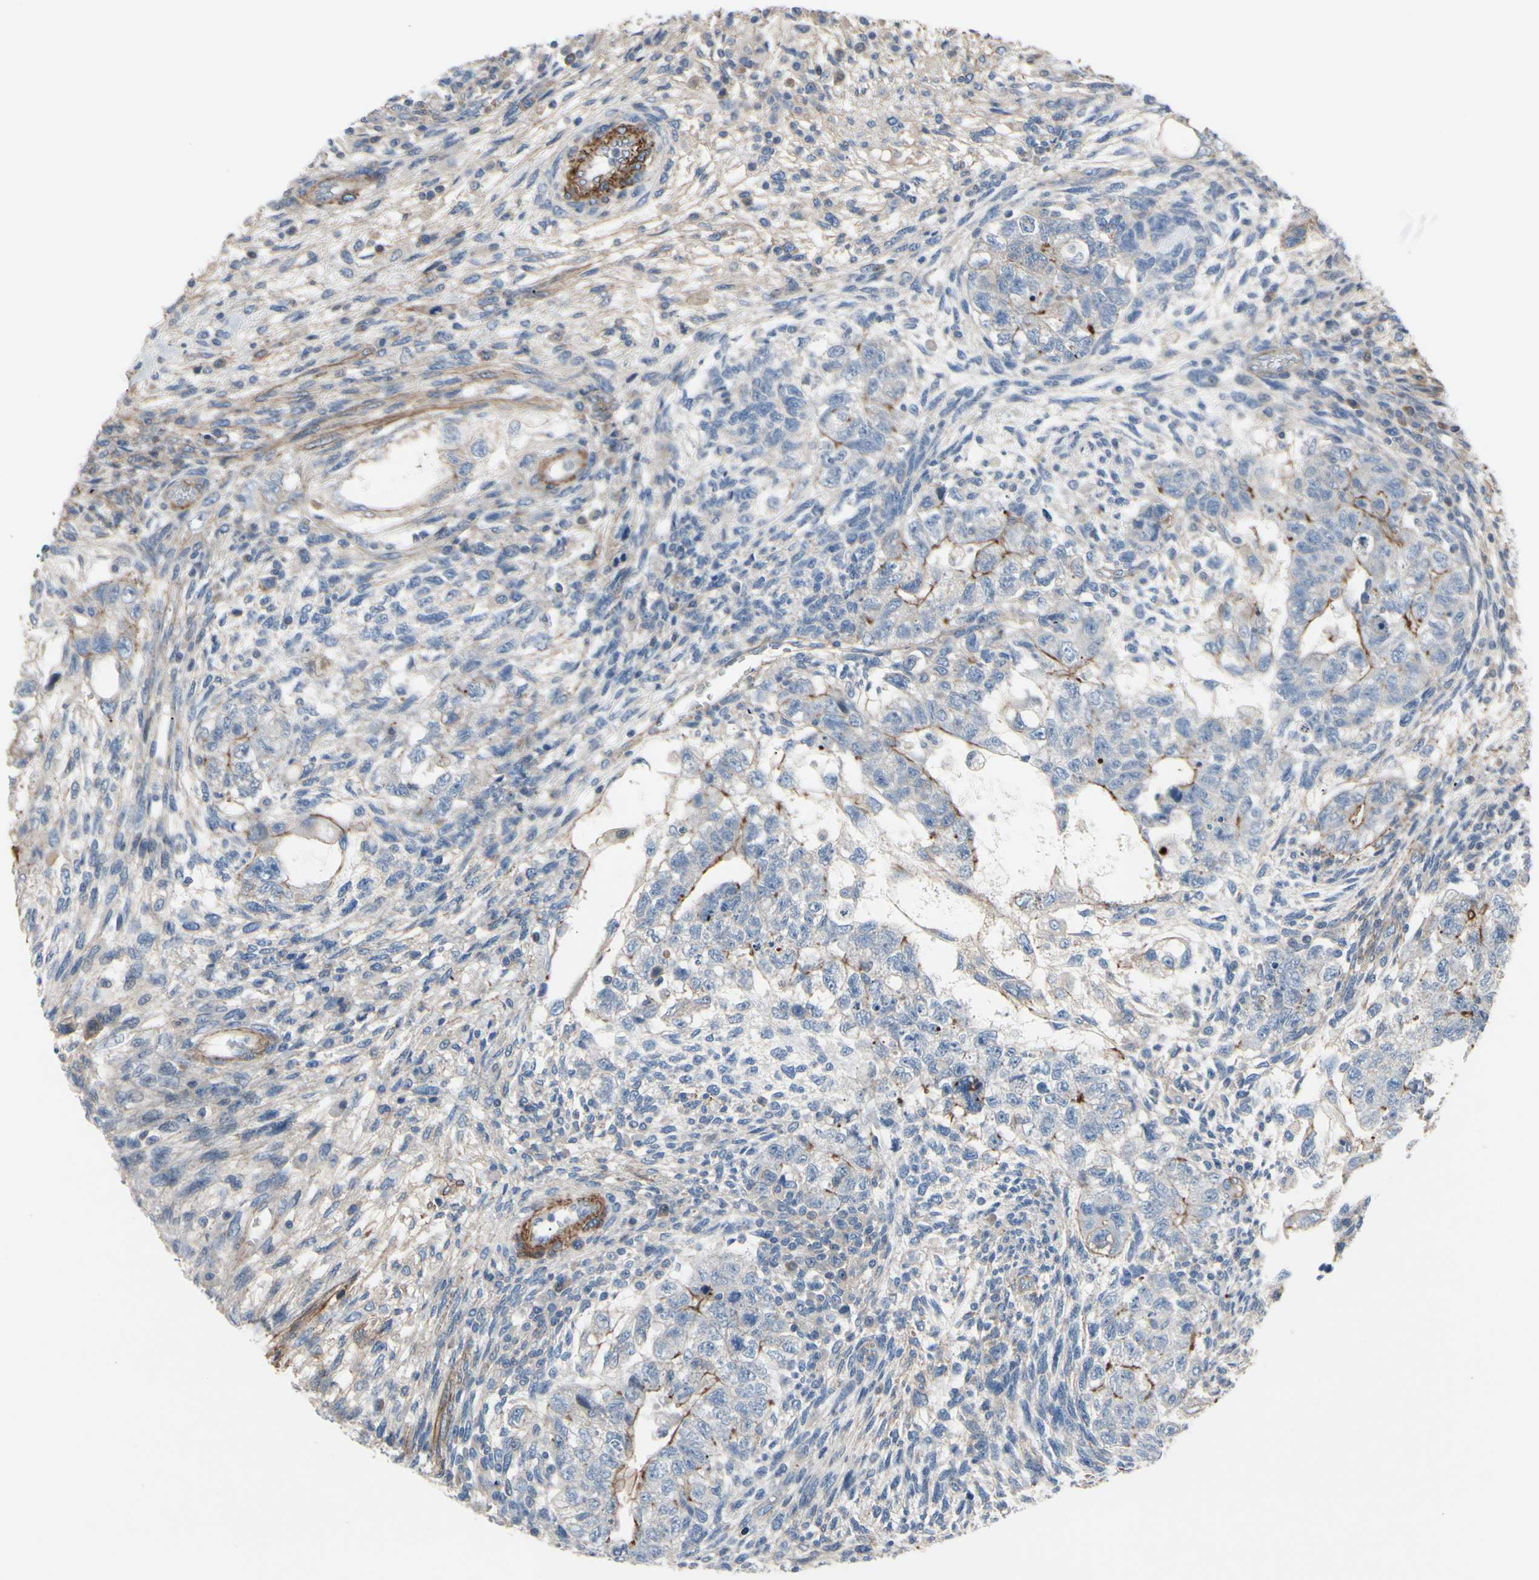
{"staining": {"intensity": "moderate", "quantity": "<25%", "location": "cytoplasmic/membranous"}, "tissue": "testis cancer", "cell_type": "Tumor cells", "image_type": "cancer", "snomed": [{"axis": "morphology", "description": "Normal tissue, NOS"}, {"axis": "morphology", "description": "Carcinoma, Embryonal, NOS"}, {"axis": "topography", "description": "Testis"}], "caption": "Immunohistochemical staining of human testis cancer exhibits moderate cytoplasmic/membranous protein positivity in about <25% of tumor cells.", "gene": "TPM1", "patient": {"sex": "male", "age": 36}}